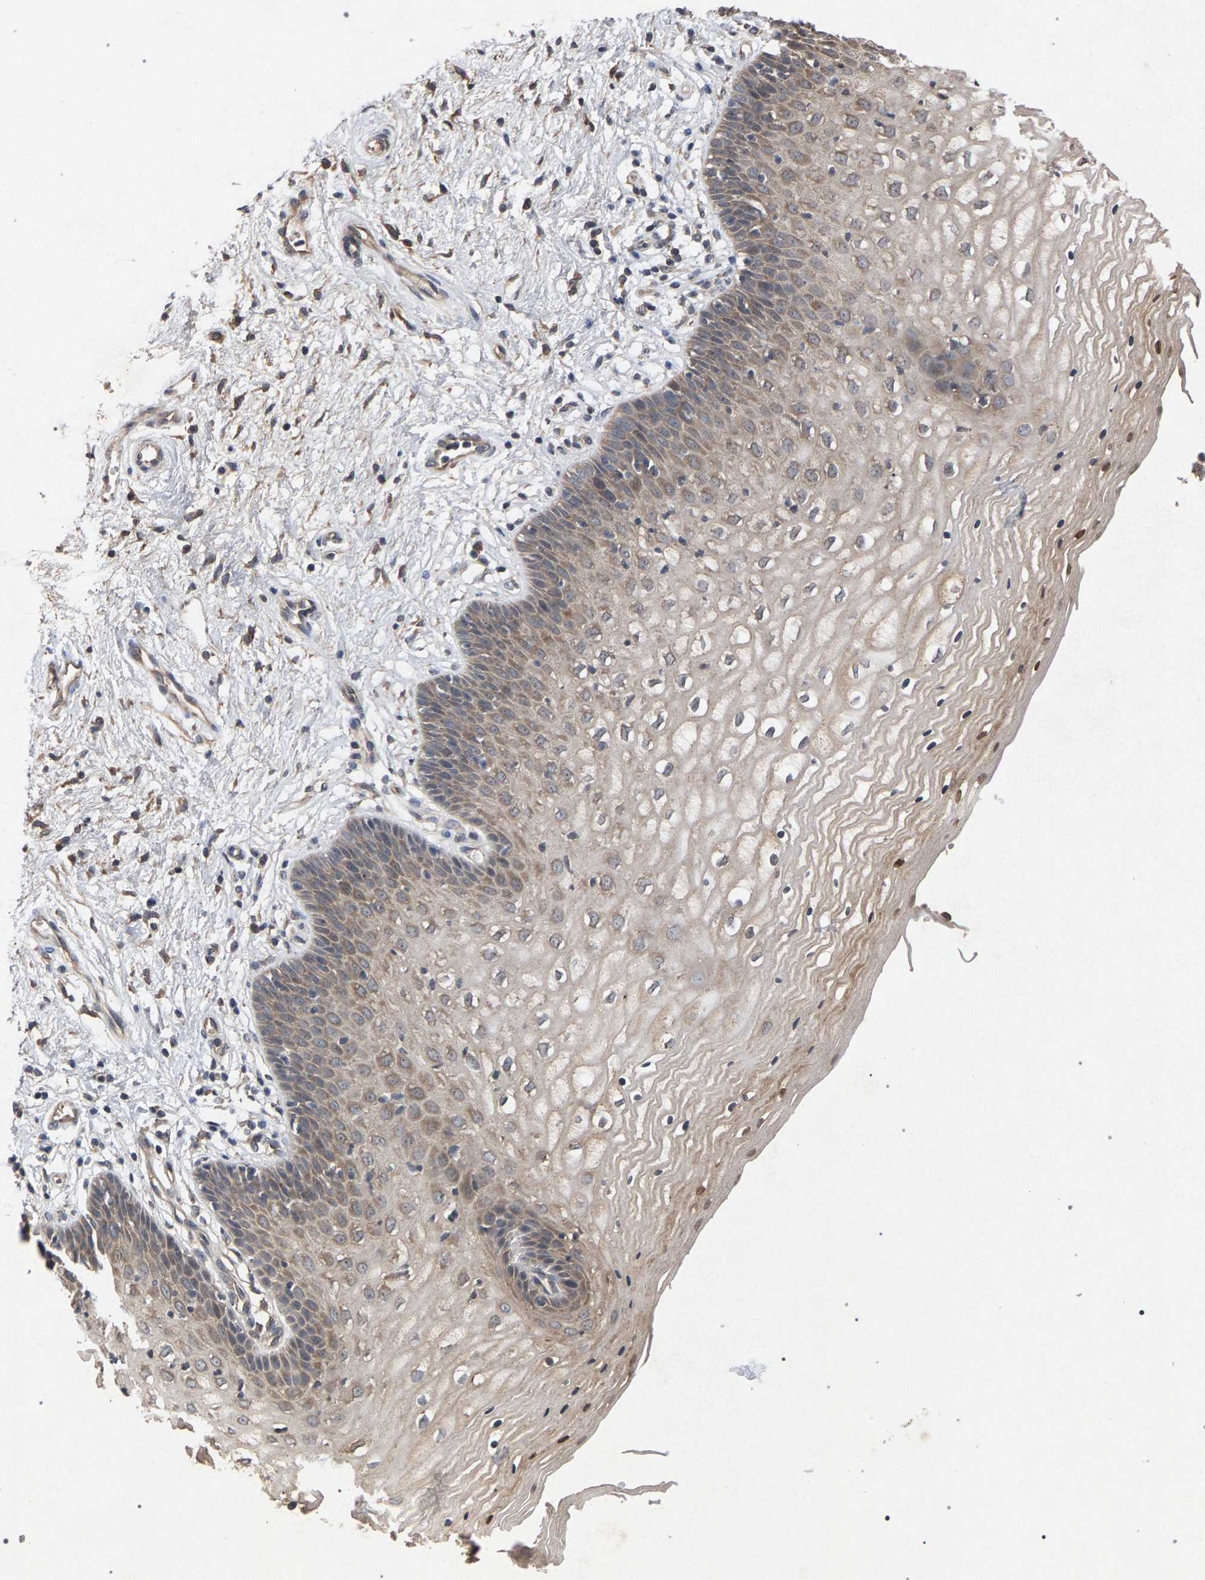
{"staining": {"intensity": "weak", "quantity": ">75%", "location": "cytoplasmic/membranous"}, "tissue": "vagina", "cell_type": "Squamous epithelial cells", "image_type": "normal", "snomed": [{"axis": "morphology", "description": "Normal tissue, NOS"}, {"axis": "topography", "description": "Vagina"}], "caption": "Vagina stained with DAB (3,3'-diaminobenzidine) IHC reveals low levels of weak cytoplasmic/membranous expression in about >75% of squamous epithelial cells.", "gene": "SLC4A4", "patient": {"sex": "female", "age": 34}}